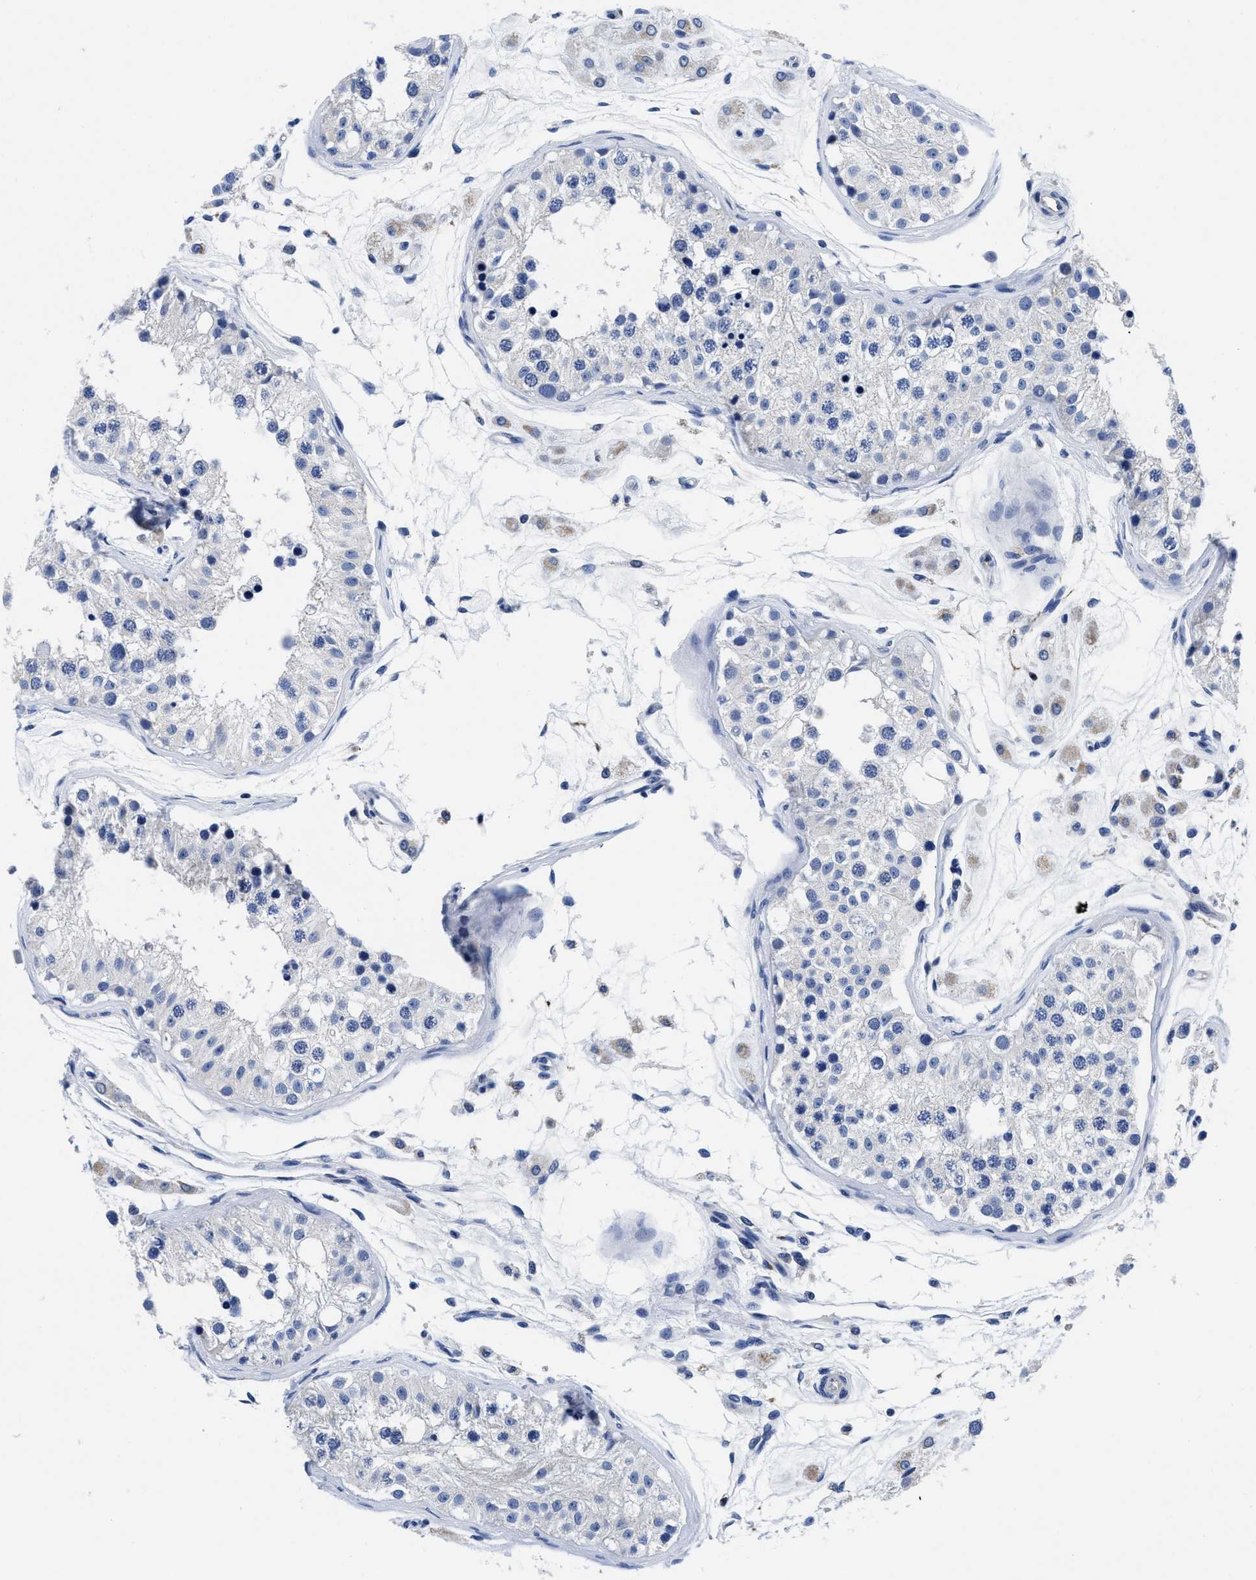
{"staining": {"intensity": "negative", "quantity": "none", "location": "none"}, "tissue": "testis", "cell_type": "Cells in seminiferous ducts", "image_type": "normal", "snomed": [{"axis": "morphology", "description": "Normal tissue, NOS"}, {"axis": "morphology", "description": "Adenocarcinoma, metastatic, NOS"}, {"axis": "topography", "description": "Testis"}], "caption": "Micrograph shows no protein positivity in cells in seminiferous ducts of normal testis.", "gene": "SLC35F1", "patient": {"sex": "male", "age": 26}}